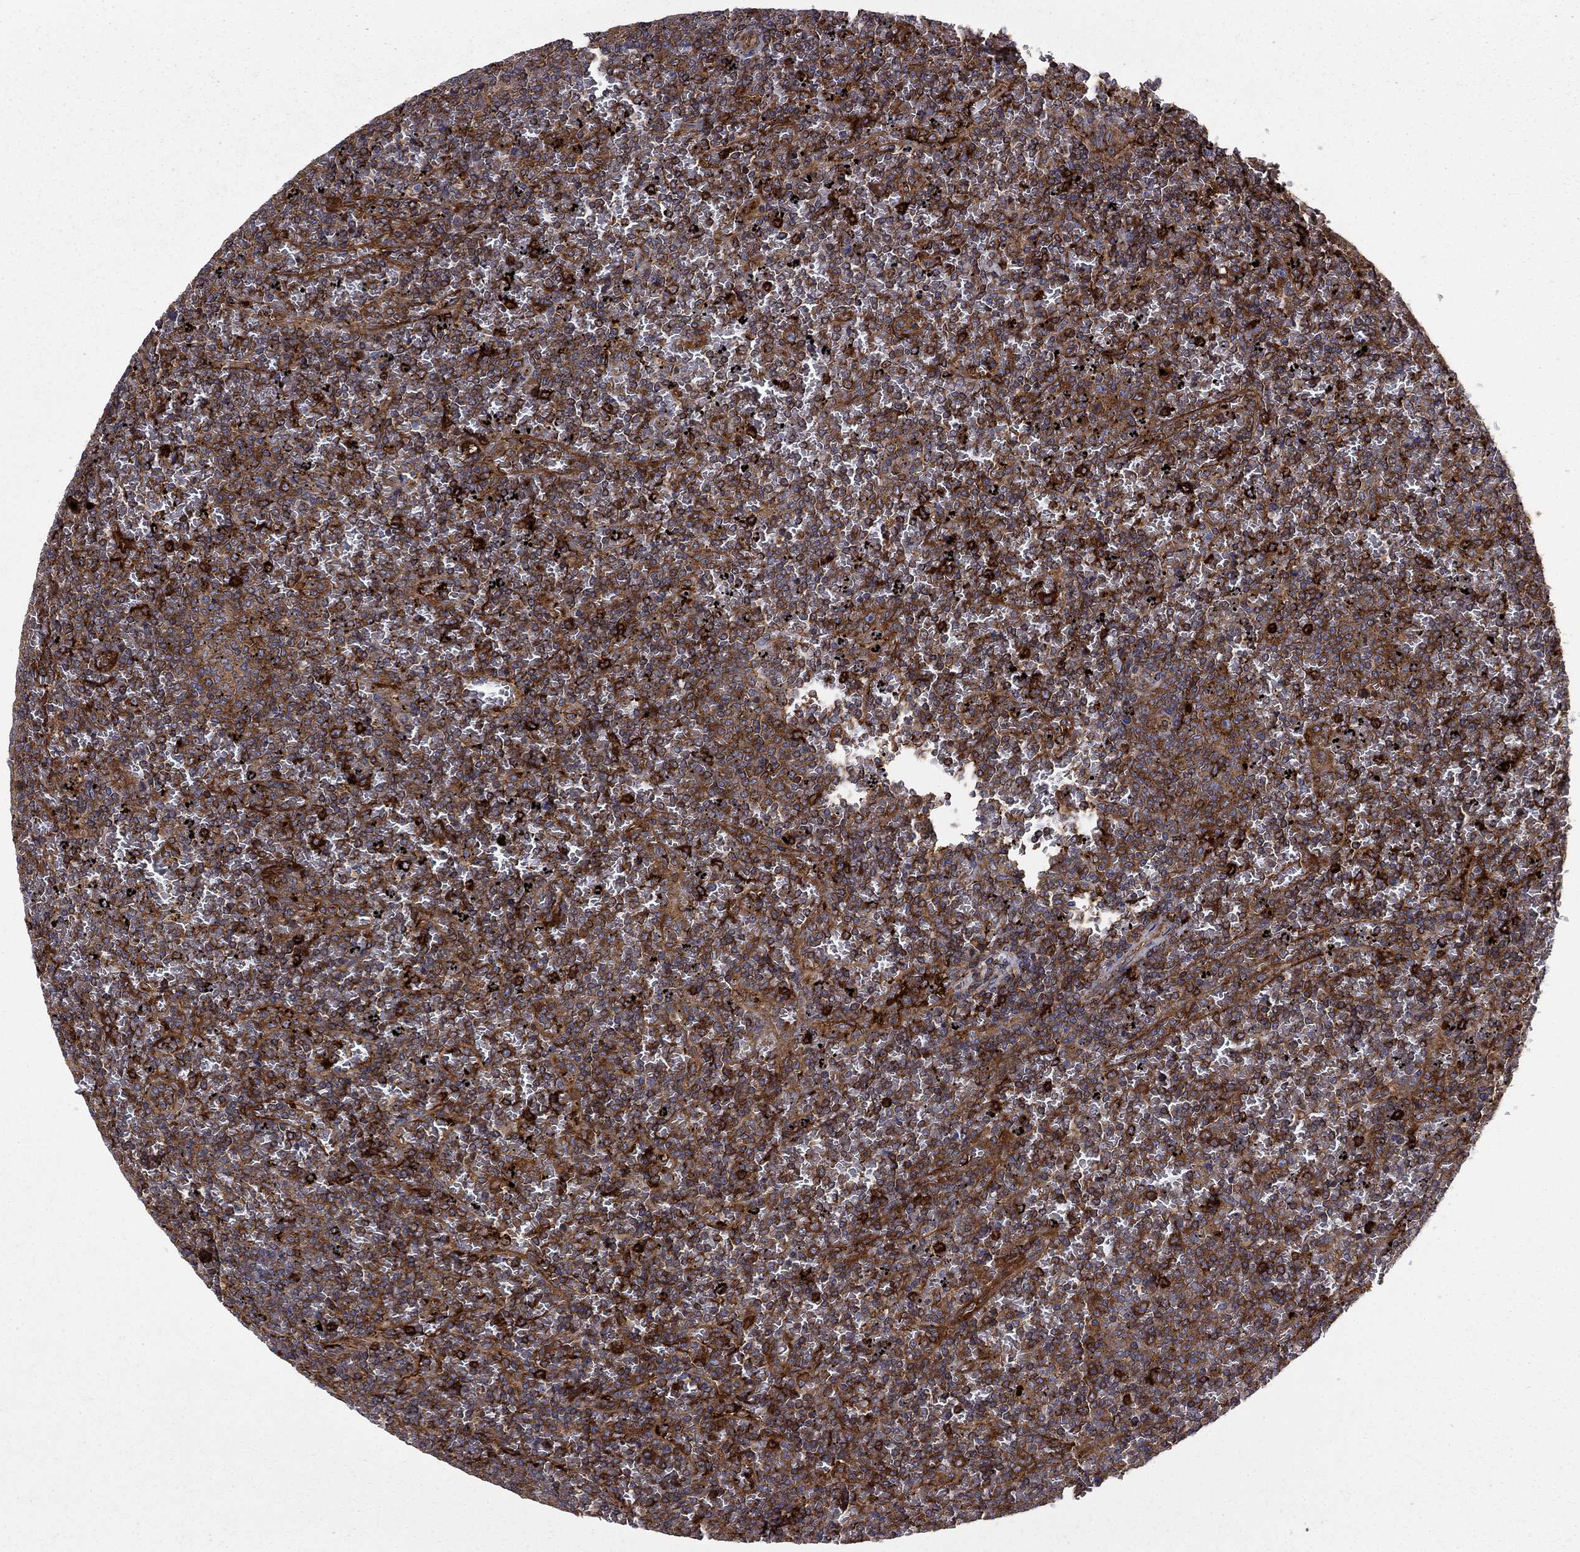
{"staining": {"intensity": "strong", "quantity": ">75%", "location": "cytoplasmic/membranous"}, "tissue": "lymphoma", "cell_type": "Tumor cells", "image_type": "cancer", "snomed": [{"axis": "morphology", "description": "Malignant lymphoma, non-Hodgkin's type, Low grade"}, {"axis": "topography", "description": "Spleen"}], "caption": "A high amount of strong cytoplasmic/membranous staining is seen in about >75% of tumor cells in lymphoma tissue. Nuclei are stained in blue.", "gene": "EHBP1L1", "patient": {"sex": "female", "age": 77}}